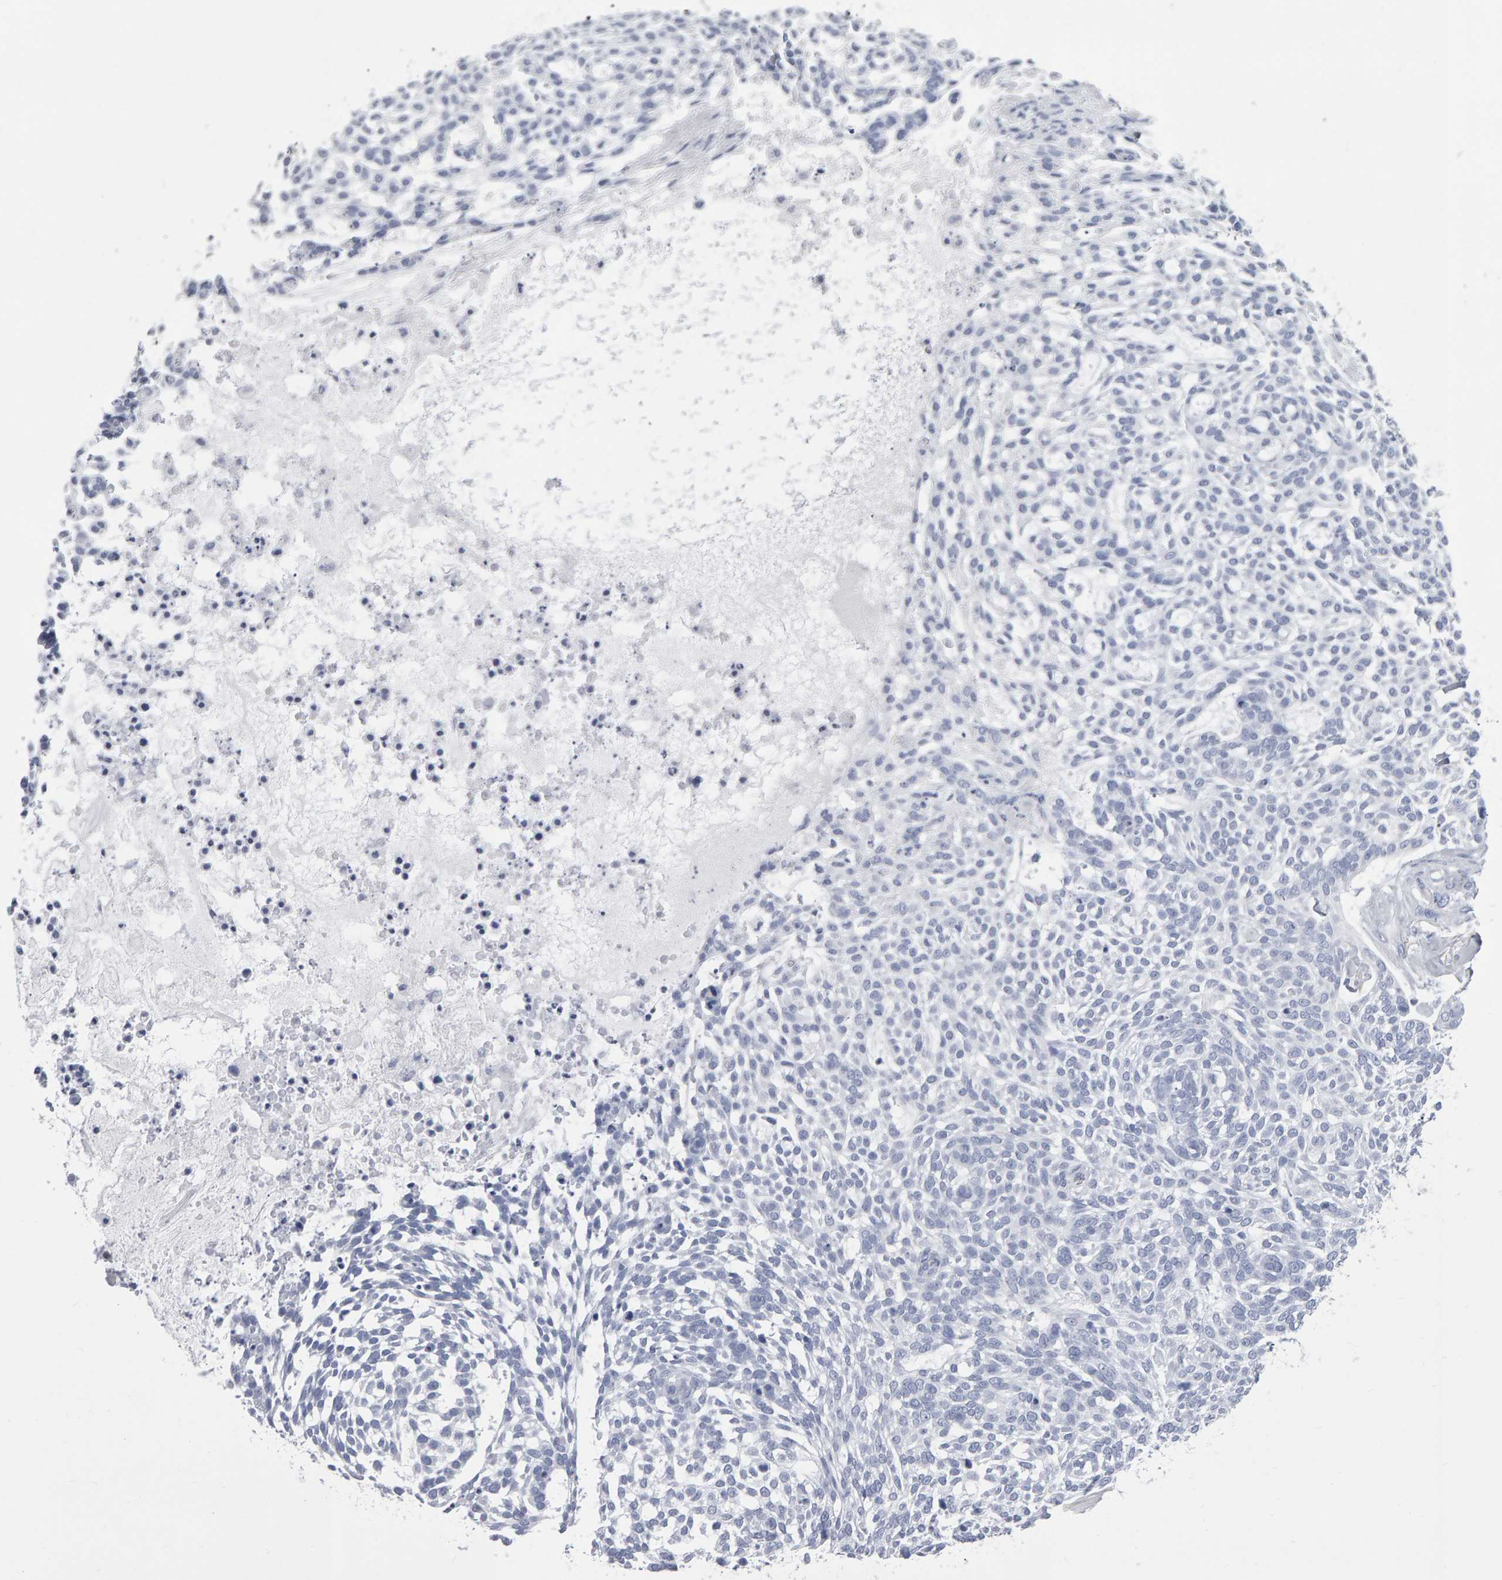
{"staining": {"intensity": "negative", "quantity": "none", "location": "none"}, "tissue": "skin cancer", "cell_type": "Tumor cells", "image_type": "cancer", "snomed": [{"axis": "morphology", "description": "Basal cell carcinoma"}, {"axis": "topography", "description": "Skin"}], "caption": "Tumor cells show no significant protein staining in skin cancer (basal cell carcinoma).", "gene": "NCDN", "patient": {"sex": "female", "age": 64}}